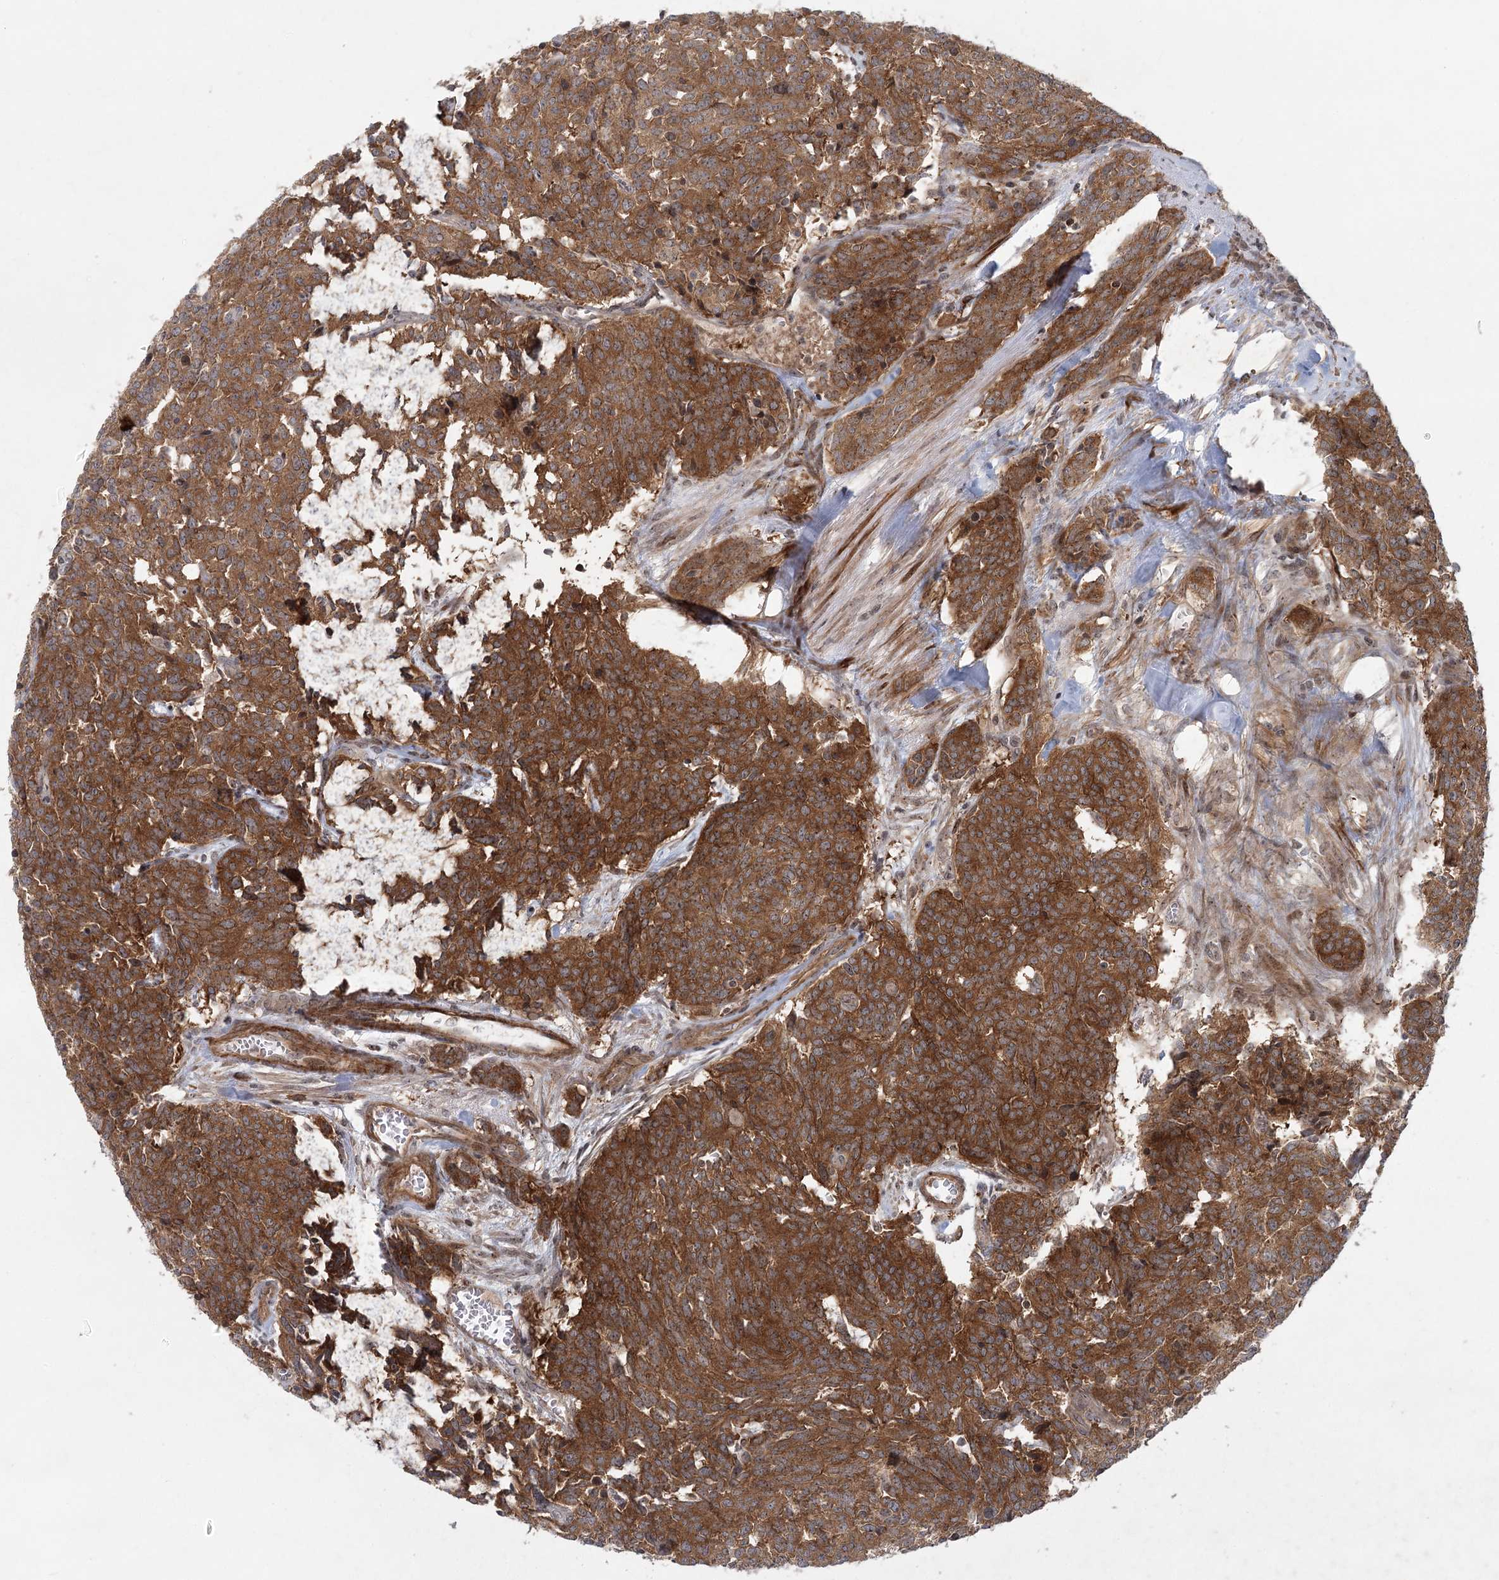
{"staining": {"intensity": "strong", "quantity": ">75%", "location": "cytoplasmic/membranous"}, "tissue": "carcinoid", "cell_type": "Tumor cells", "image_type": "cancer", "snomed": [{"axis": "morphology", "description": "Carcinoid, malignant, NOS"}, {"axis": "topography", "description": "Lung"}], "caption": "IHC of carcinoid exhibits high levels of strong cytoplasmic/membranous staining in approximately >75% of tumor cells.", "gene": "SH2D3A", "patient": {"sex": "female", "age": 46}}